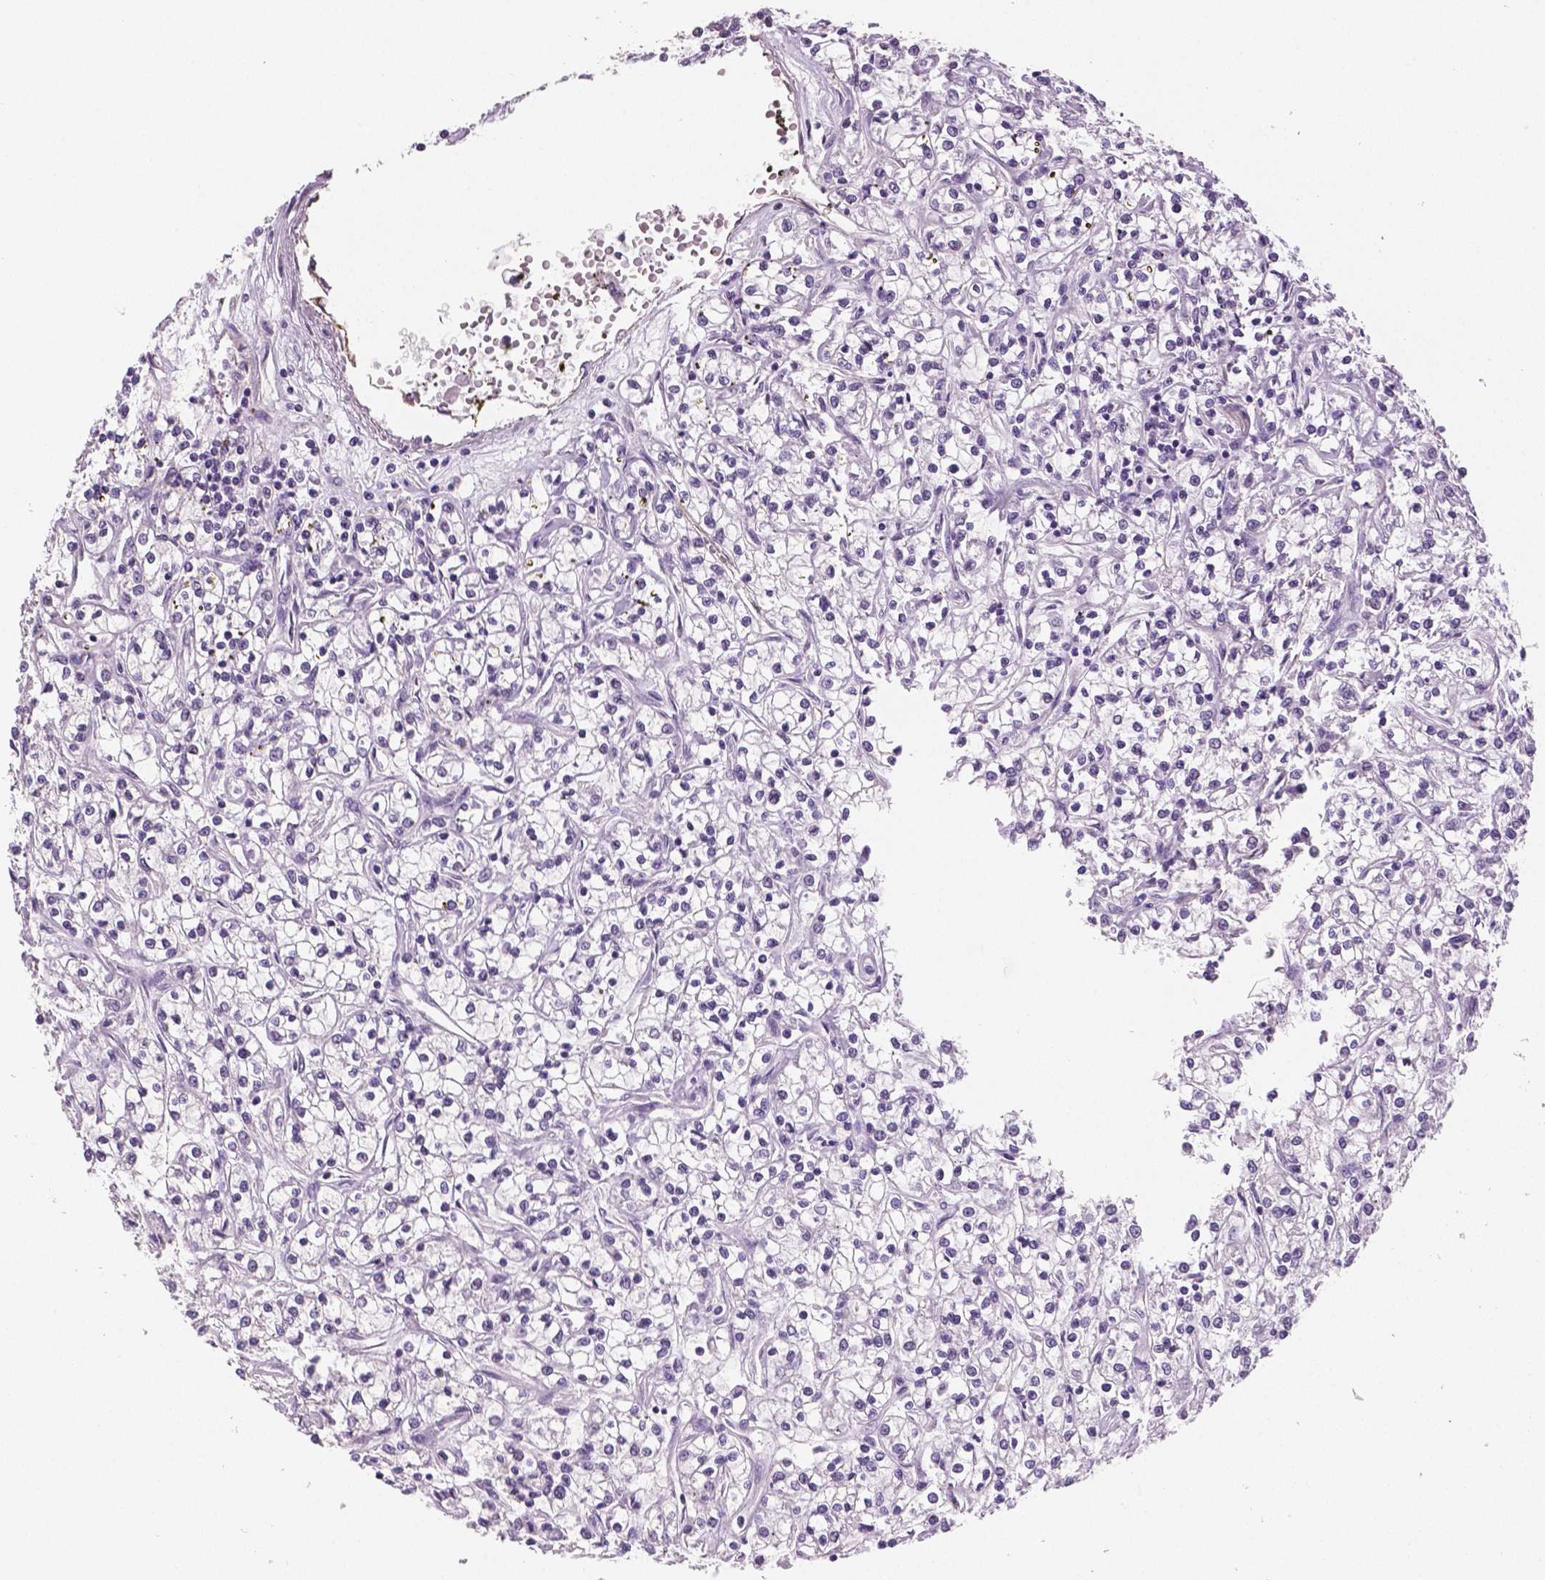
{"staining": {"intensity": "negative", "quantity": "none", "location": "none"}, "tissue": "renal cancer", "cell_type": "Tumor cells", "image_type": "cancer", "snomed": [{"axis": "morphology", "description": "Adenocarcinoma, NOS"}, {"axis": "topography", "description": "Kidney"}], "caption": "Tumor cells are negative for protein expression in human renal adenocarcinoma. (DAB (3,3'-diaminobenzidine) immunohistochemistry with hematoxylin counter stain).", "gene": "TSPAN7", "patient": {"sex": "female", "age": 59}}